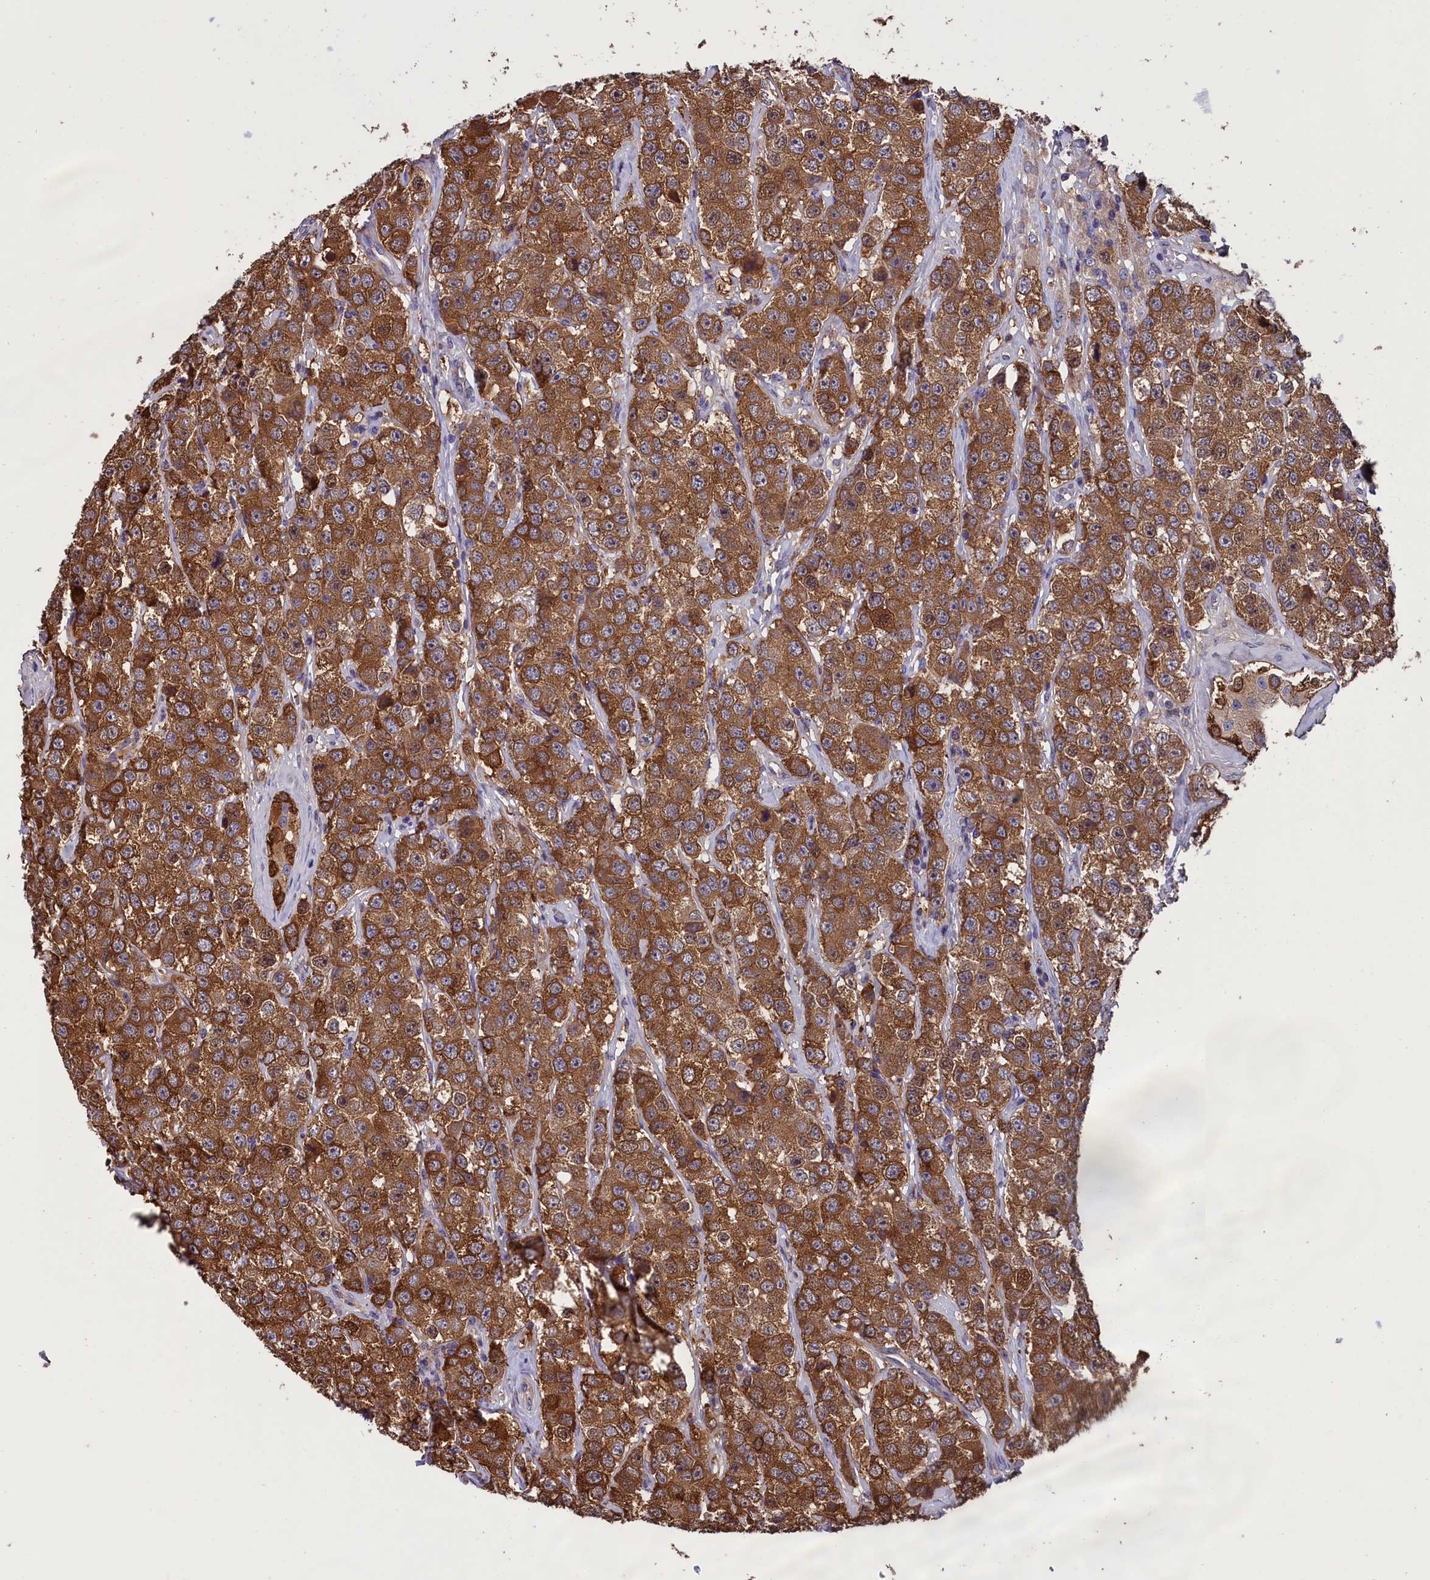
{"staining": {"intensity": "strong", "quantity": ">75%", "location": "cytoplasmic/membranous"}, "tissue": "testis cancer", "cell_type": "Tumor cells", "image_type": "cancer", "snomed": [{"axis": "morphology", "description": "Seminoma, NOS"}, {"axis": "topography", "description": "Testis"}], "caption": "This is a micrograph of IHC staining of testis cancer, which shows strong expression in the cytoplasmic/membranous of tumor cells.", "gene": "ABCC8", "patient": {"sex": "male", "age": 28}}